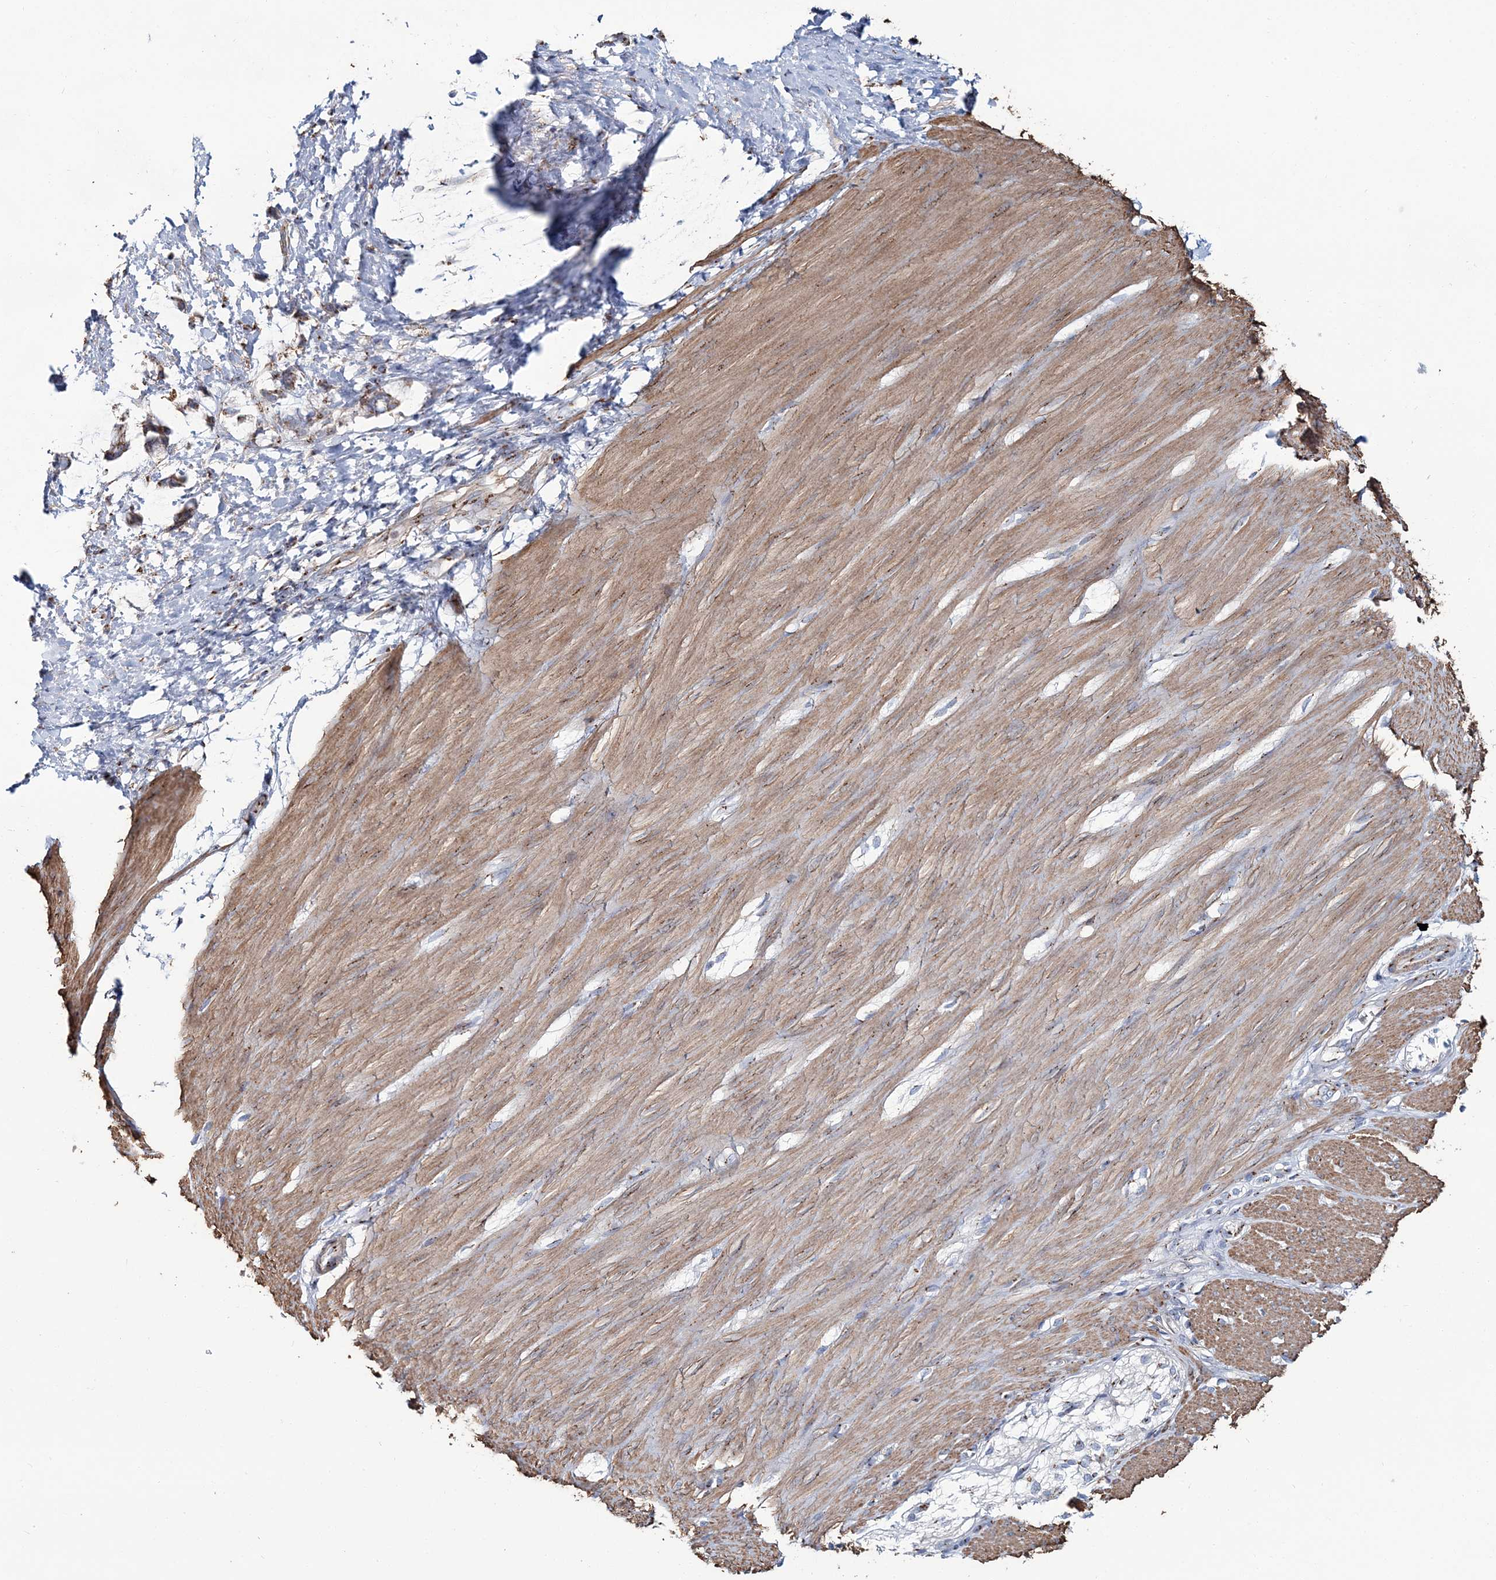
{"staining": {"intensity": "moderate", "quantity": ">75%", "location": "cytoplasmic/membranous"}, "tissue": "smooth muscle", "cell_type": "Smooth muscle cells", "image_type": "normal", "snomed": [{"axis": "morphology", "description": "Normal tissue, NOS"}, {"axis": "morphology", "description": "Adenocarcinoma, NOS"}, {"axis": "topography", "description": "Colon"}, {"axis": "topography", "description": "Peripheral nerve tissue"}], "caption": "High-power microscopy captured an immunohistochemistry histopathology image of normal smooth muscle, revealing moderate cytoplasmic/membranous expression in about >75% of smooth muscle cells. (Stains: DAB (3,3'-diaminobenzidine) in brown, nuclei in blue, Microscopy: brightfield microscopy at high magnification).", "gene": "MAN1A2", "patient": {"sex": "male", "age": 14}}